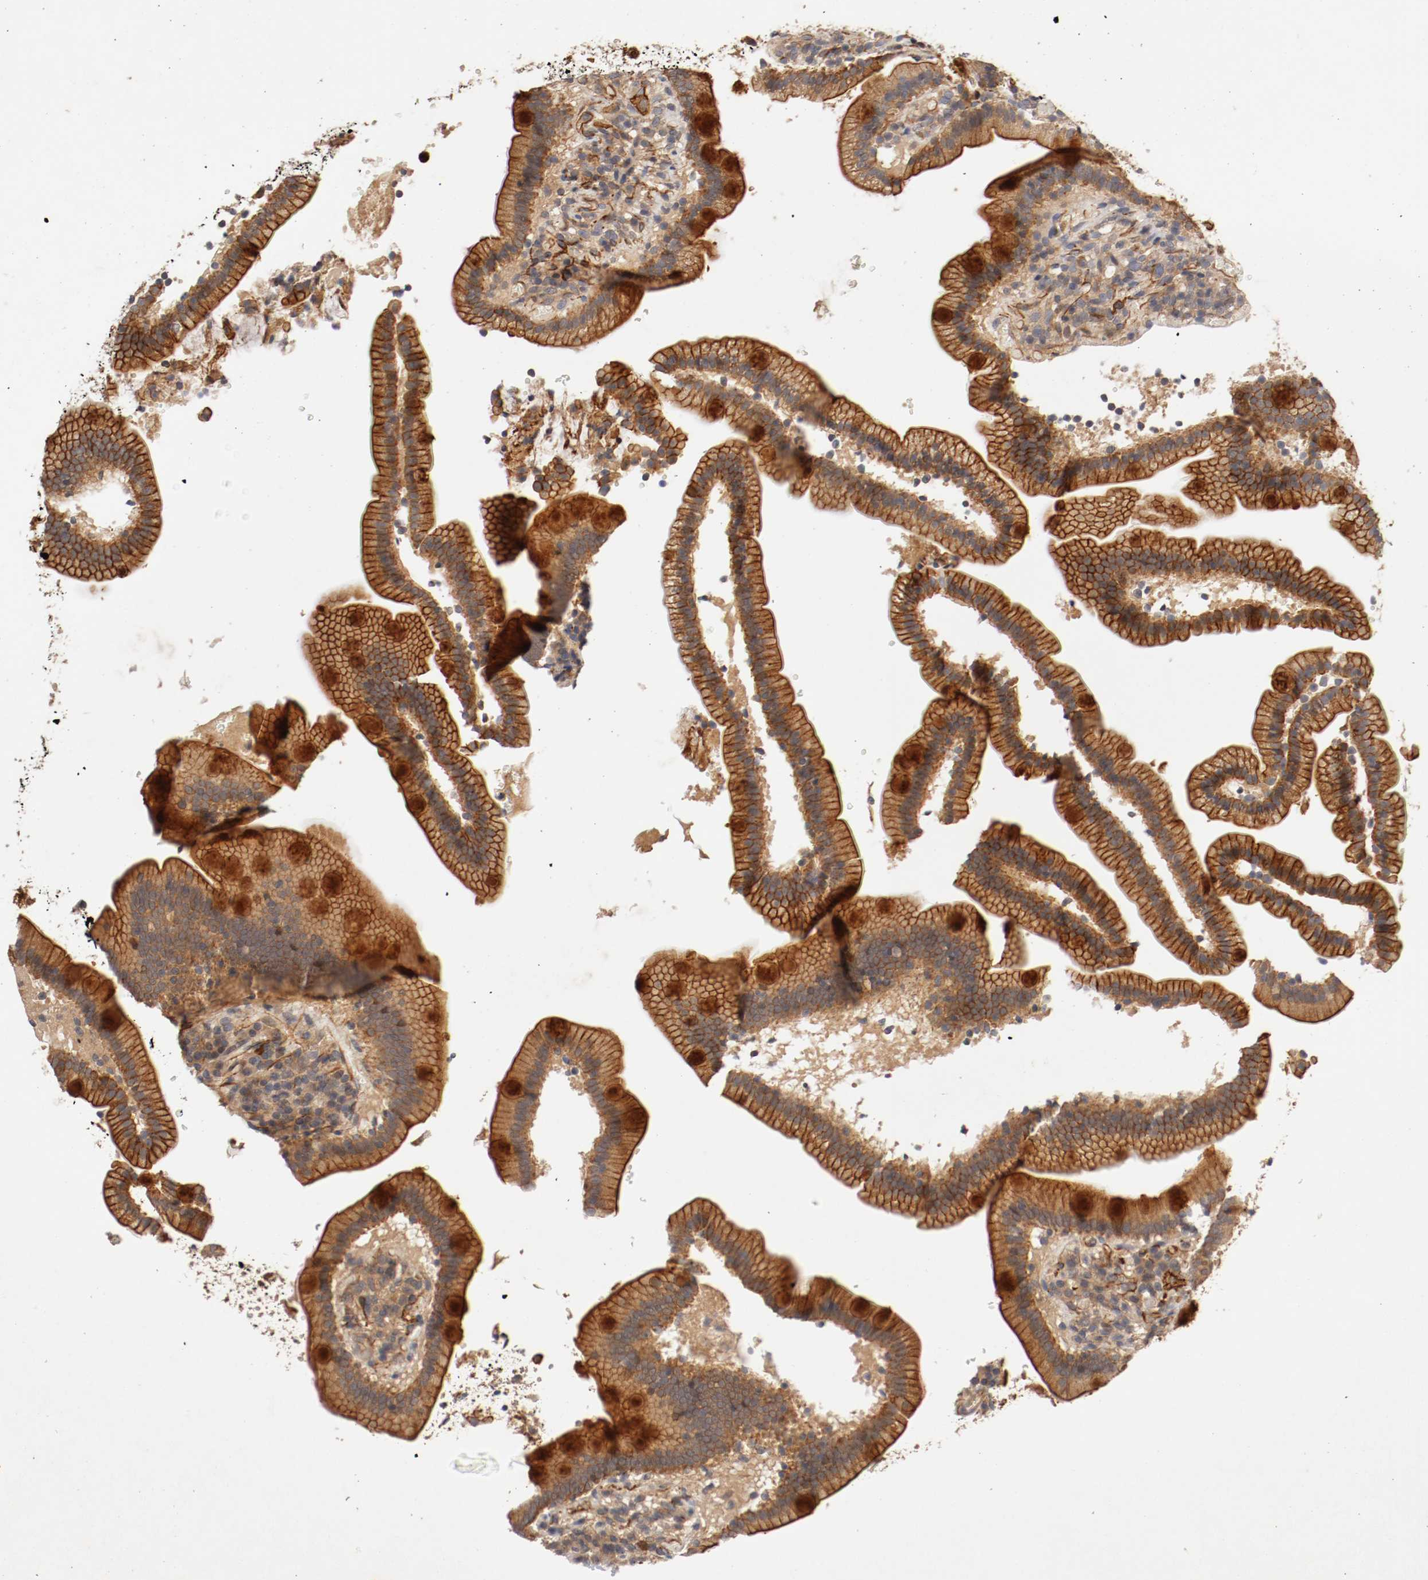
{"staining": {"intensity": "strong", "quantity": ">75%", "location": "cytoplasmic/membranous"}, "tissue": "duodenum", "cell_type": "Glandular cells", "image_type": "normal", "snomed": [{"axis": "morphology", "description": "Normal tissue, NOS"}, {"axis": "topography", "description": "Duodenum"}], "caption": "IHC (DAB) staining of normal duodenum shows strong cytoplasmic/membranous protein expression in approximately >75% of glandular cells.", "gene": "TYK2", "patient": {"sex": "male", "age": 66}}